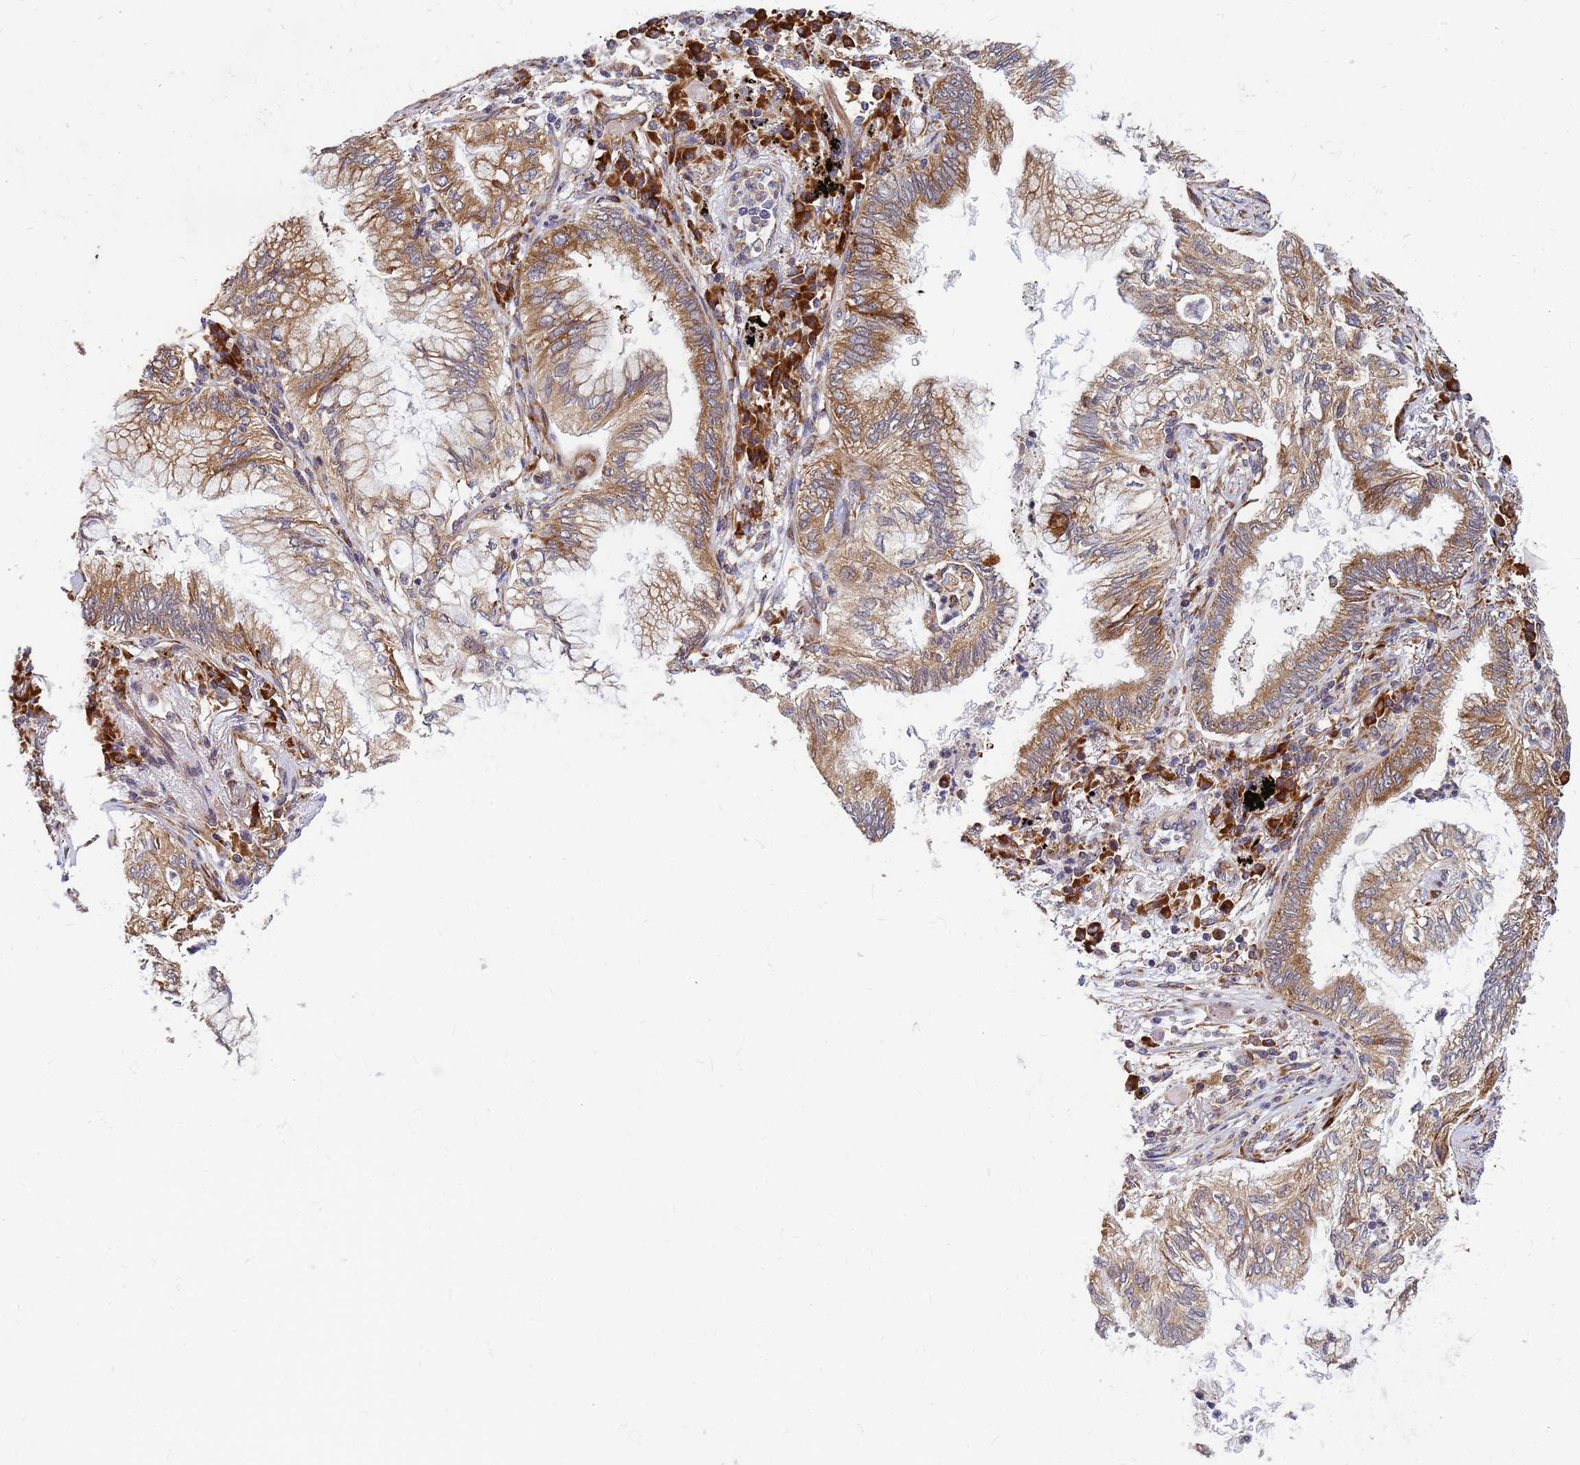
{"staining": {"intensity": "moderate", "quantity": ">75%", "location": "cytoplasmic/membranous"}, "tissue": "lung cancer", "cell_type": "Tumor cells", "image_type": "cancer", "snomed": [{"axis": "morphology", "description": "Adenocarcinoma, NOS"}, {"axis": "topography", "description": "Lung"}], "caption": "Protein expression analysis of human lung cancer reveals moderate cytoplasmic/membranous positivity in about >75% of tumor cells.", "gene": "RPL8", "patient": {"sex": "female", "age": 70}}